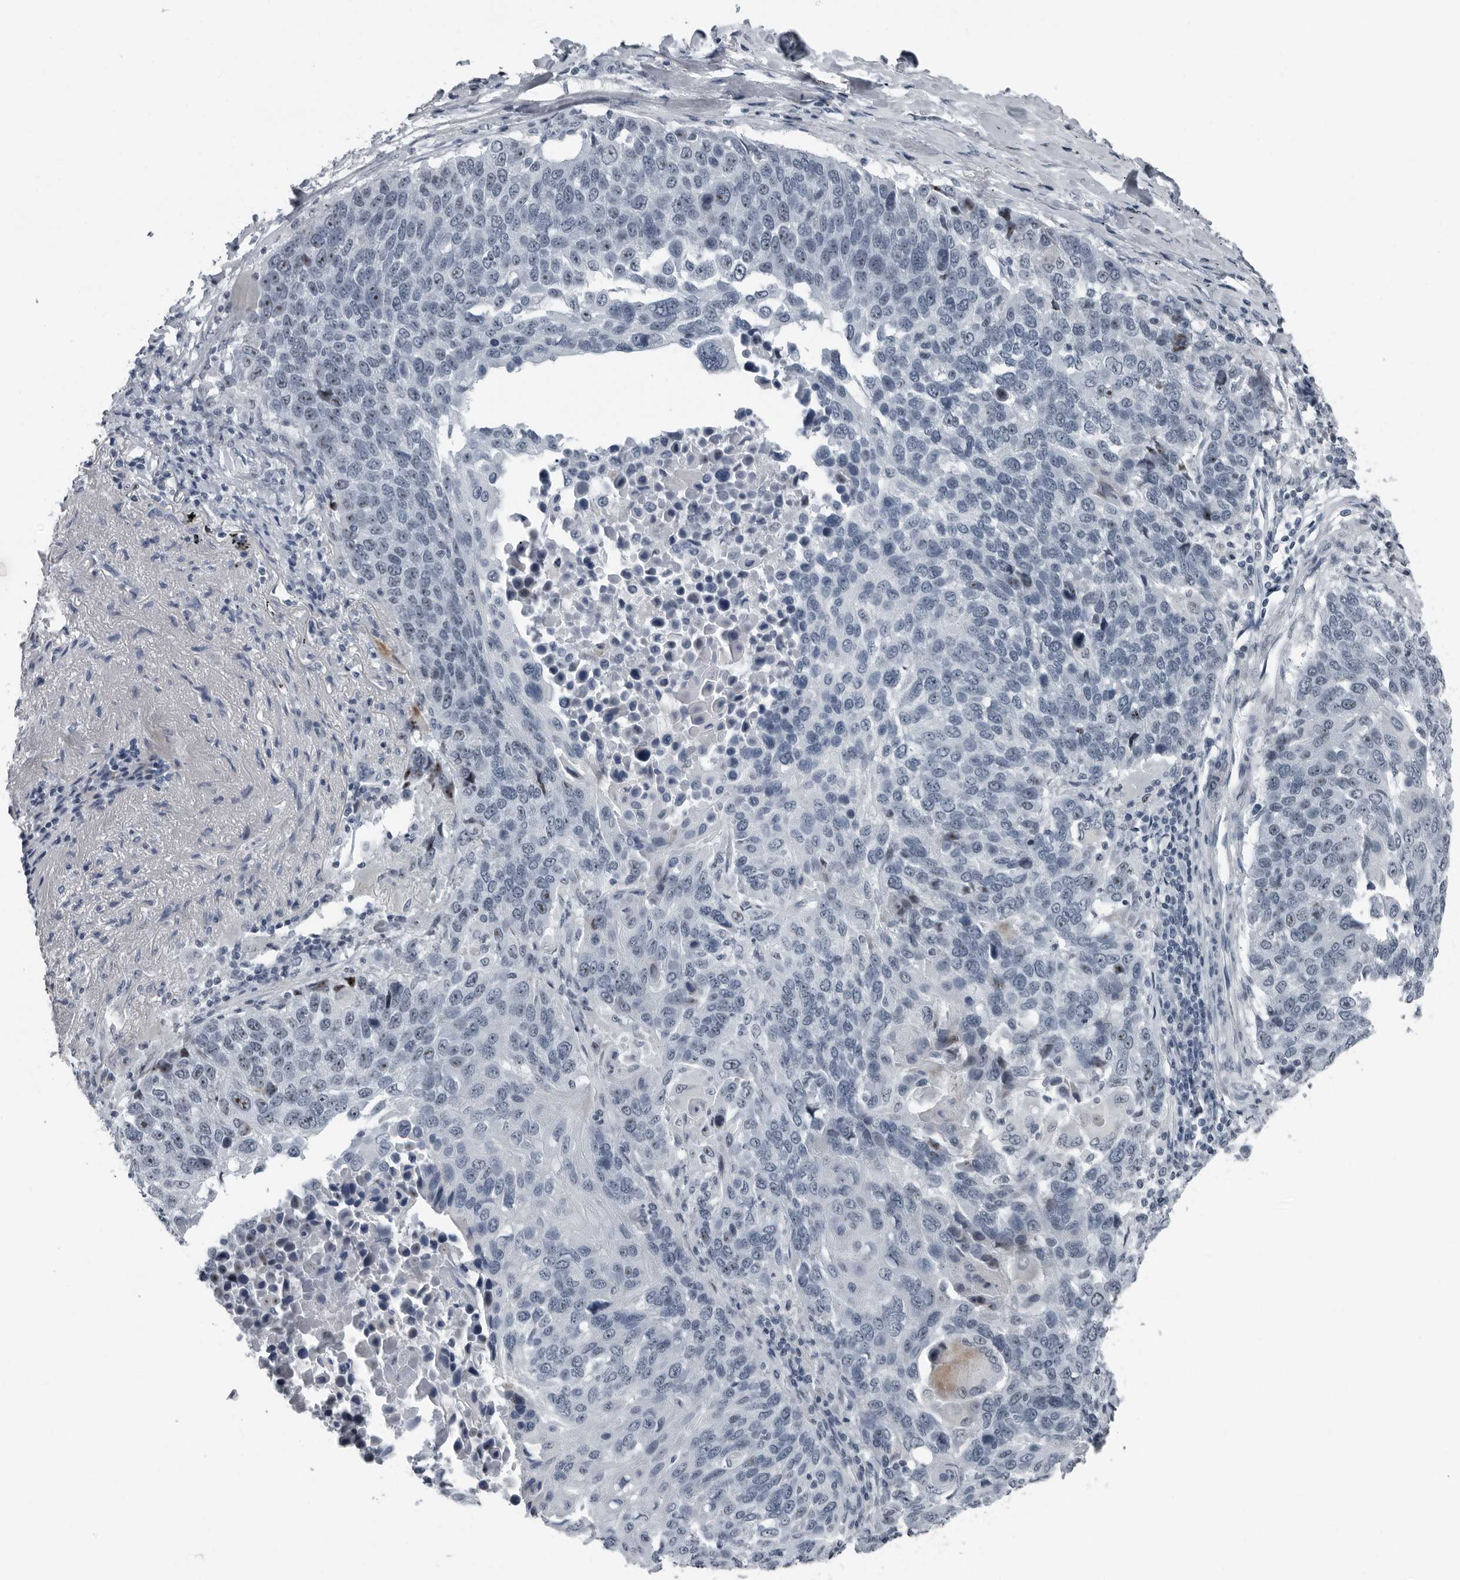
{"staining": {"intensity": "moderate", "quantity": "<25%", "location": "nuclear"}, "tissue": "lung cancer", "cell_type": "Tumor cells", "image_type": "cancer", "snomed": [{"axis": "morphology", "description": "Squamous cell carcinoma, NOS"}, {"axis": "topography", "description": "Lung"}], "caption": "Tumor cells demonstrate moderate nuclear positivity in approximately <25% of cells in lung cancer.", "gene": "PDCD11", "patient": {"sex": "male", "age": 66}}